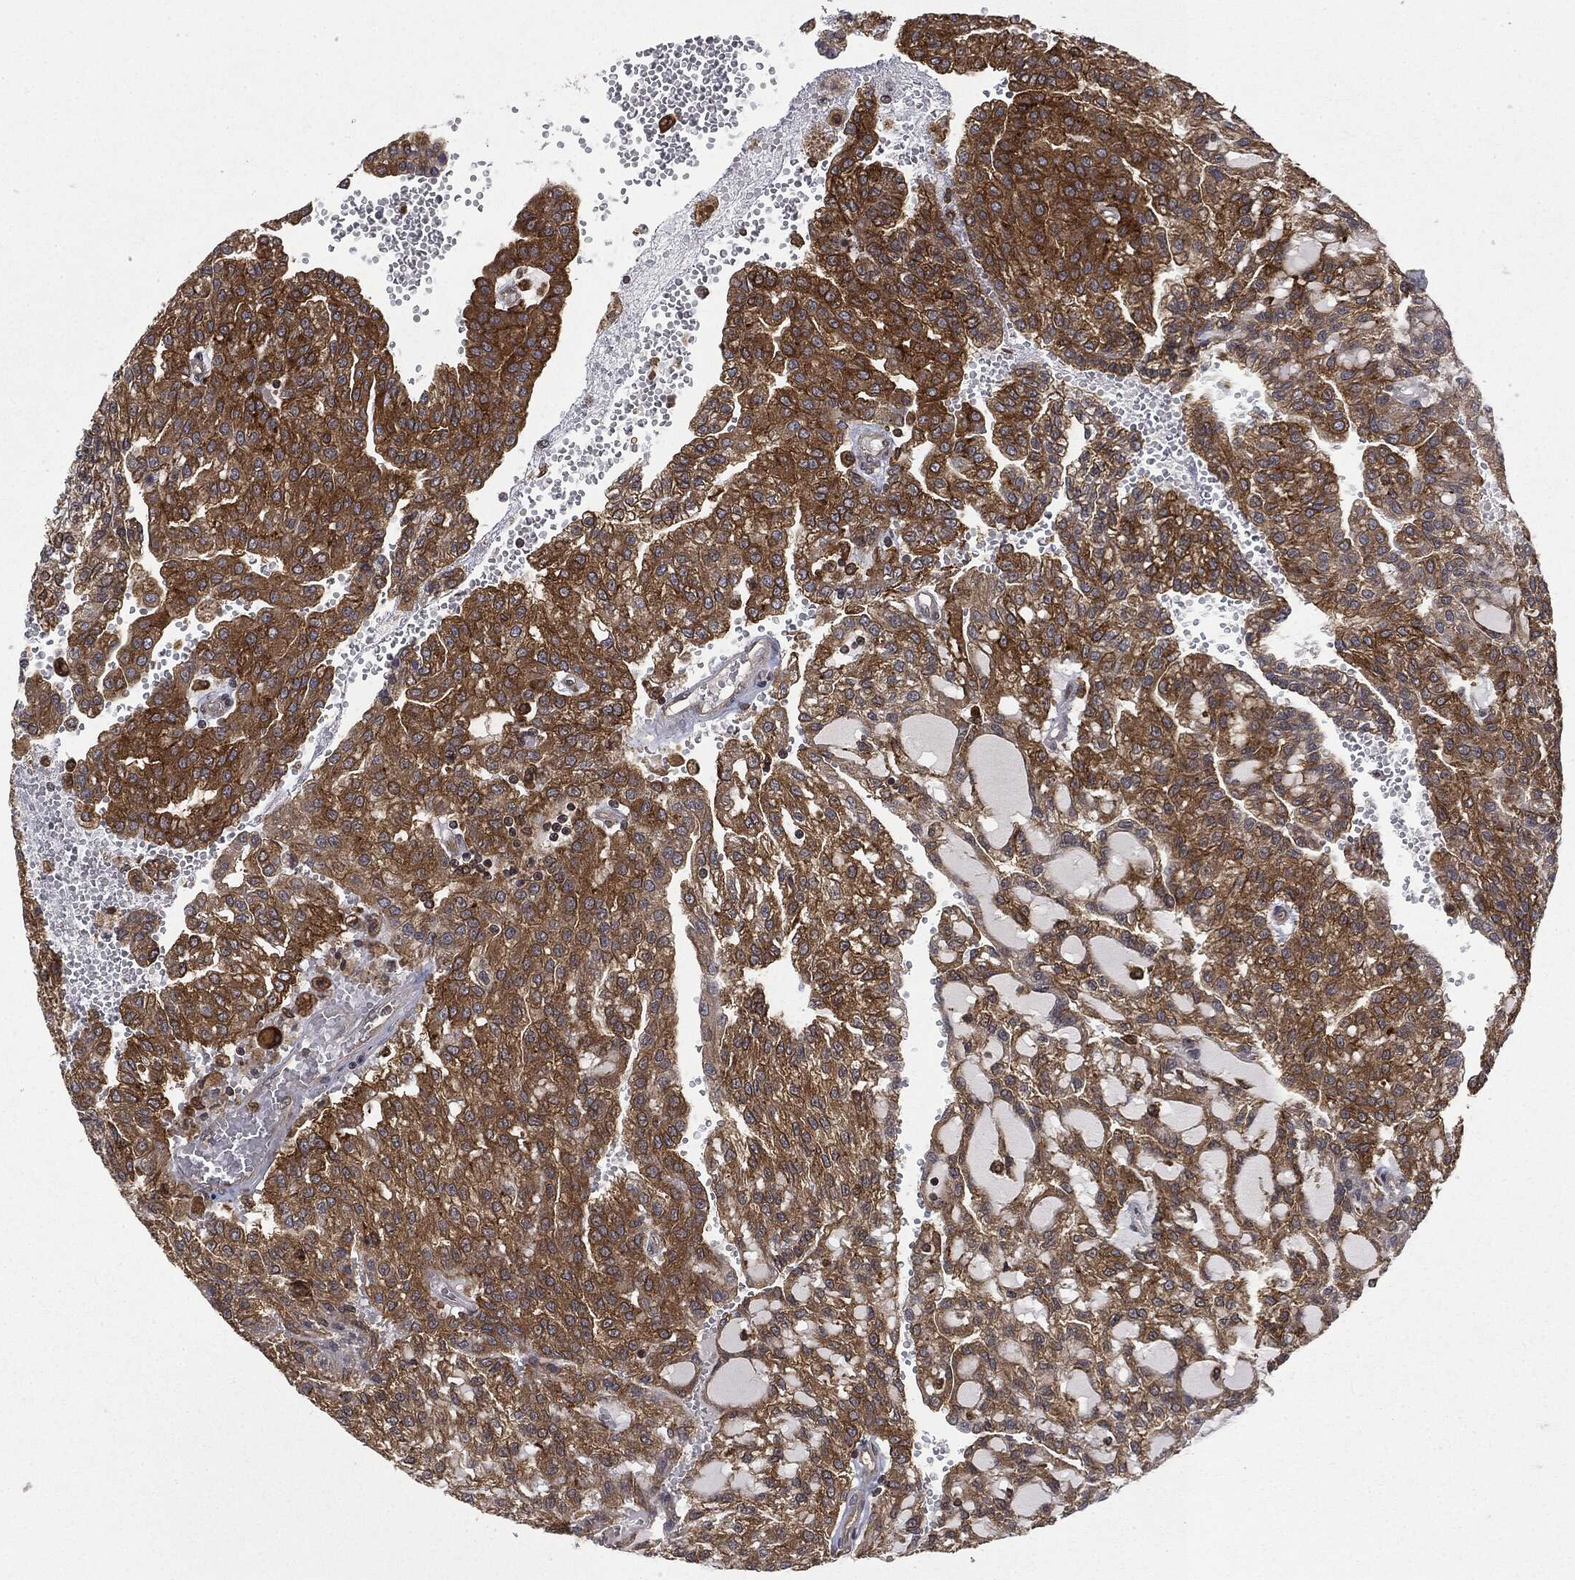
{"staining": {"intensity": "strong", "quantity": ">75%", "location": "cytoplasmic/membranous"}, "tissue": "renal cancer", "cell_type": "Tumor cells", "image_type": "cancer", "snomed": [{"axis": "morphology", "description": "Adenocarcinoma, NOS"}, {"axis": "topography", "description": "Kidney"}], "caption": "Brown immunohistochemical staining in renal cancer (adenocarcinoma) shows strong cytoplasmic/membranous staining in approximately >75% of tumor cells. The staining was performed using DAB (3,3'-diaminobenzidine) to visualize the protein expression in brown, while the nuclei were stained in blue with hematoxylin (Magnification: 20x).", "gene": "SNX5", "patient": {"sex": "male", "age": 63}}